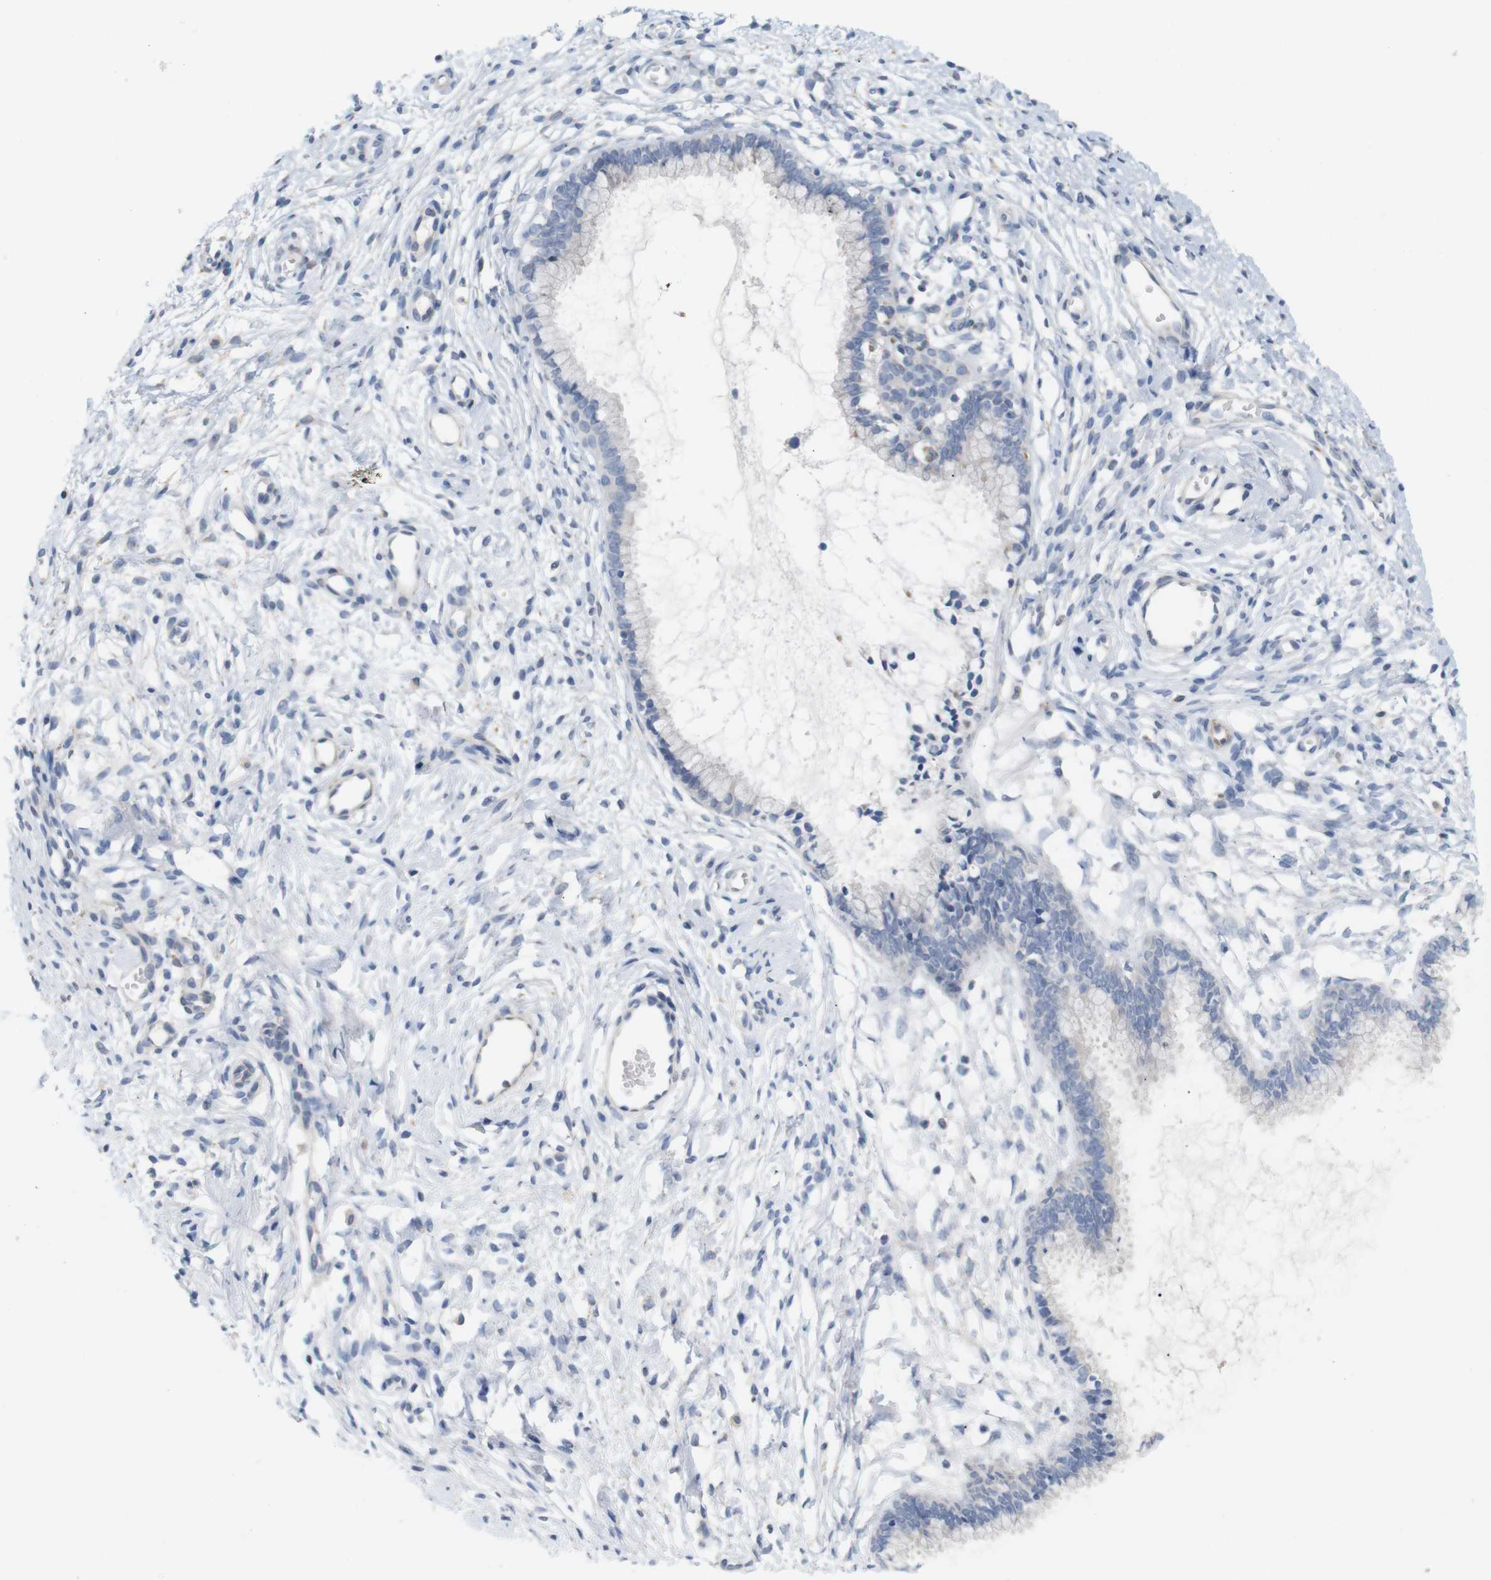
{"staining": {"intensity": "negative", "quantity": "none", "location": "none"}, "tissue": "cervix", "cell_type": "Glandular cells", "image_type": "normal", "snomed": [{"axis": "morphology", "description": "Normal tissue, NOS"}, {"axis": "topography", "description": "Cervix"}], "caption": "Protein analysis of unremarkable cervix shows no significant positivity in glandular cells.", "gene": "ITPR1", "patient": {"sex": "female", "age": 65}}